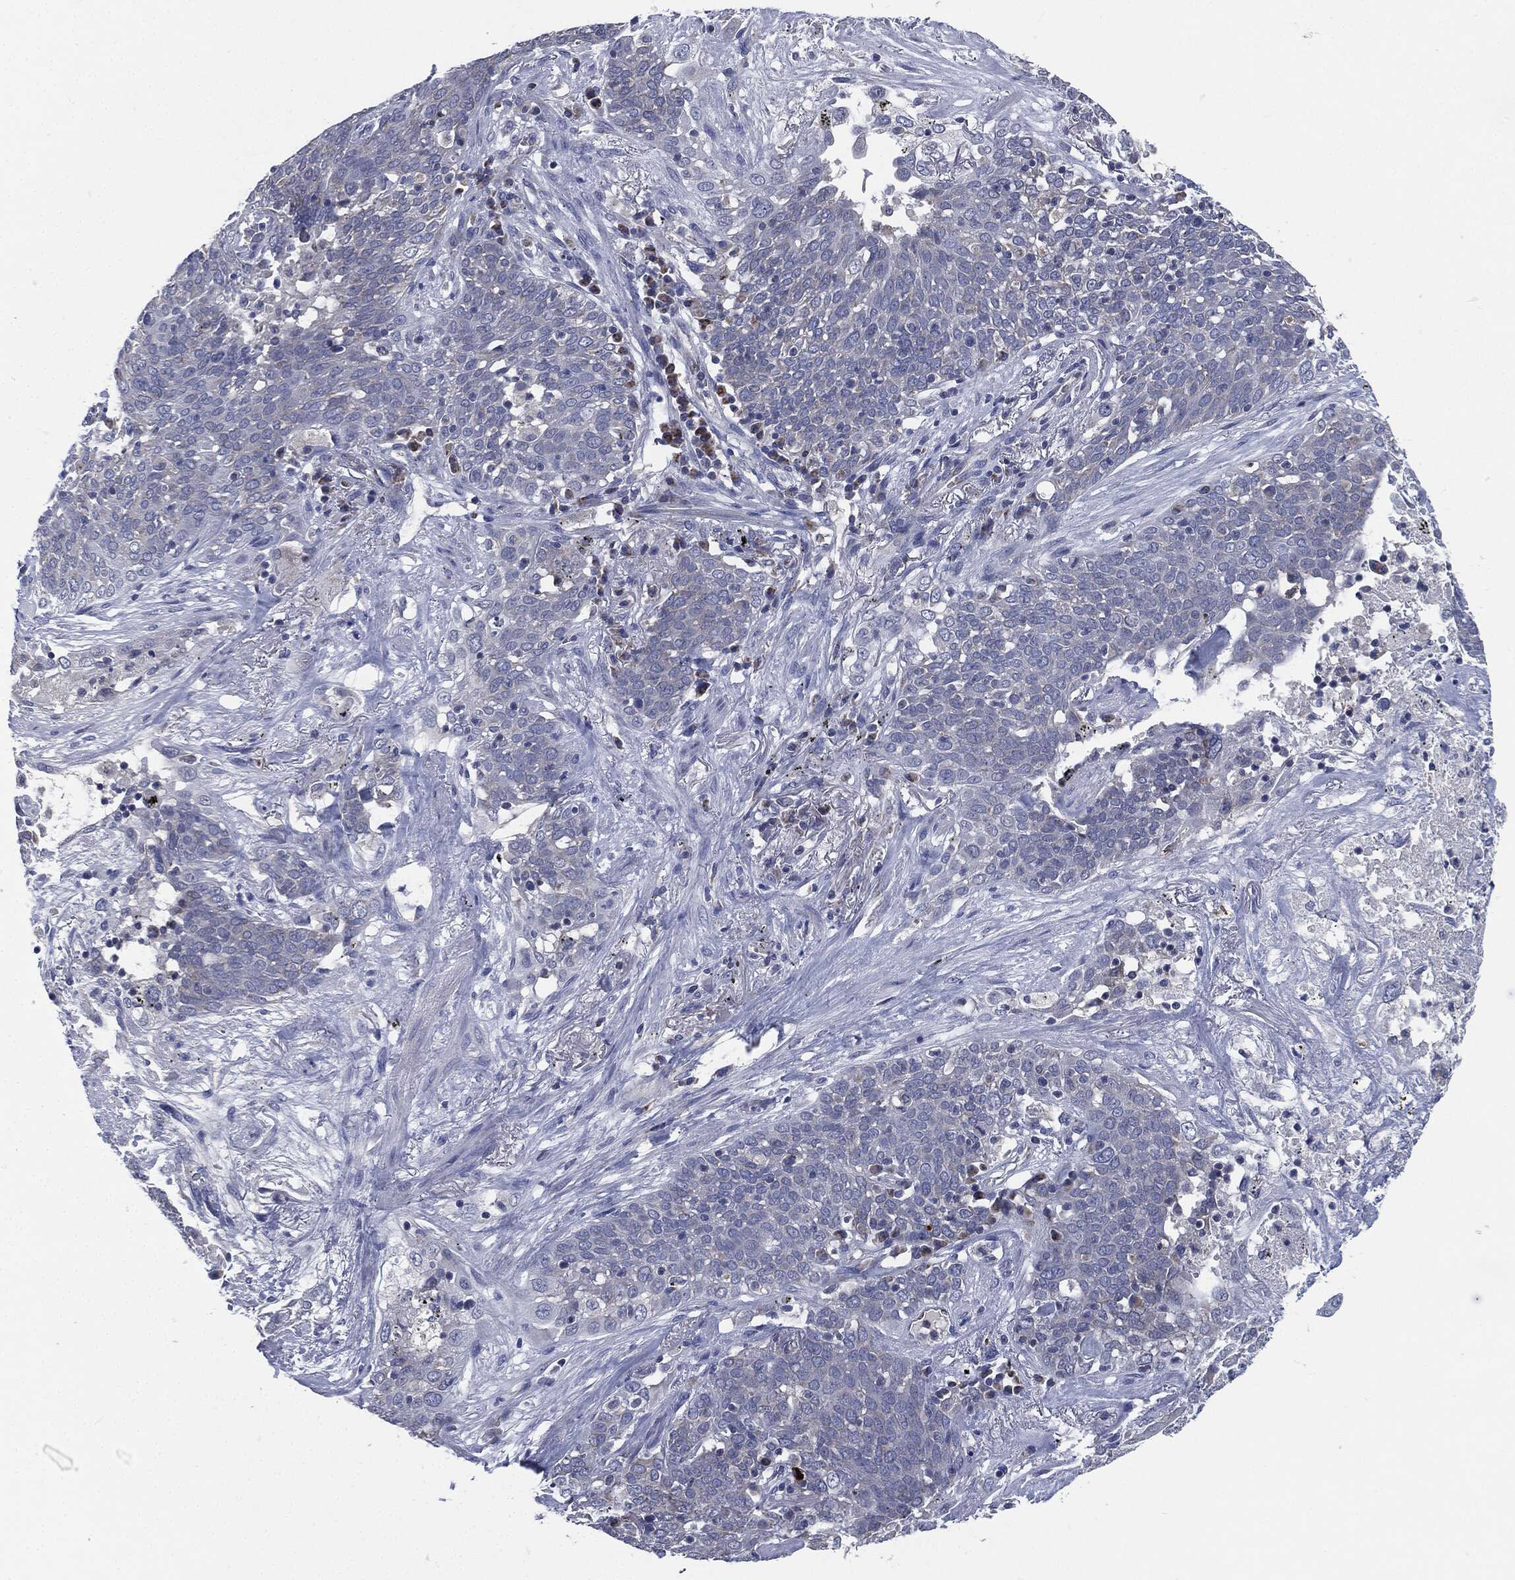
{"staining": {"intensity": "moderate", "quantity": "<25%", "location": "cytoplasmic/membranous"}, "tissue": "lung cancer", "cell_type": "Tumor cells", "image_type": "cancer", "snomed": [{"axis": "morphology", "description": "Squamous cell carcinoma, NOS"}, {"axis": "topography", "description": "Lung"}], "caption": "High-power microscopy captured an immunohistochemistry (IHC) photomicrograph of lung cancer (squamous cell carcinoma), revealing moderate cytoplasmic/membranous staining in about <25% of tumor cells.", "gene": "SIGLEC9", "patient": {"sex": "male", "age": 82}}